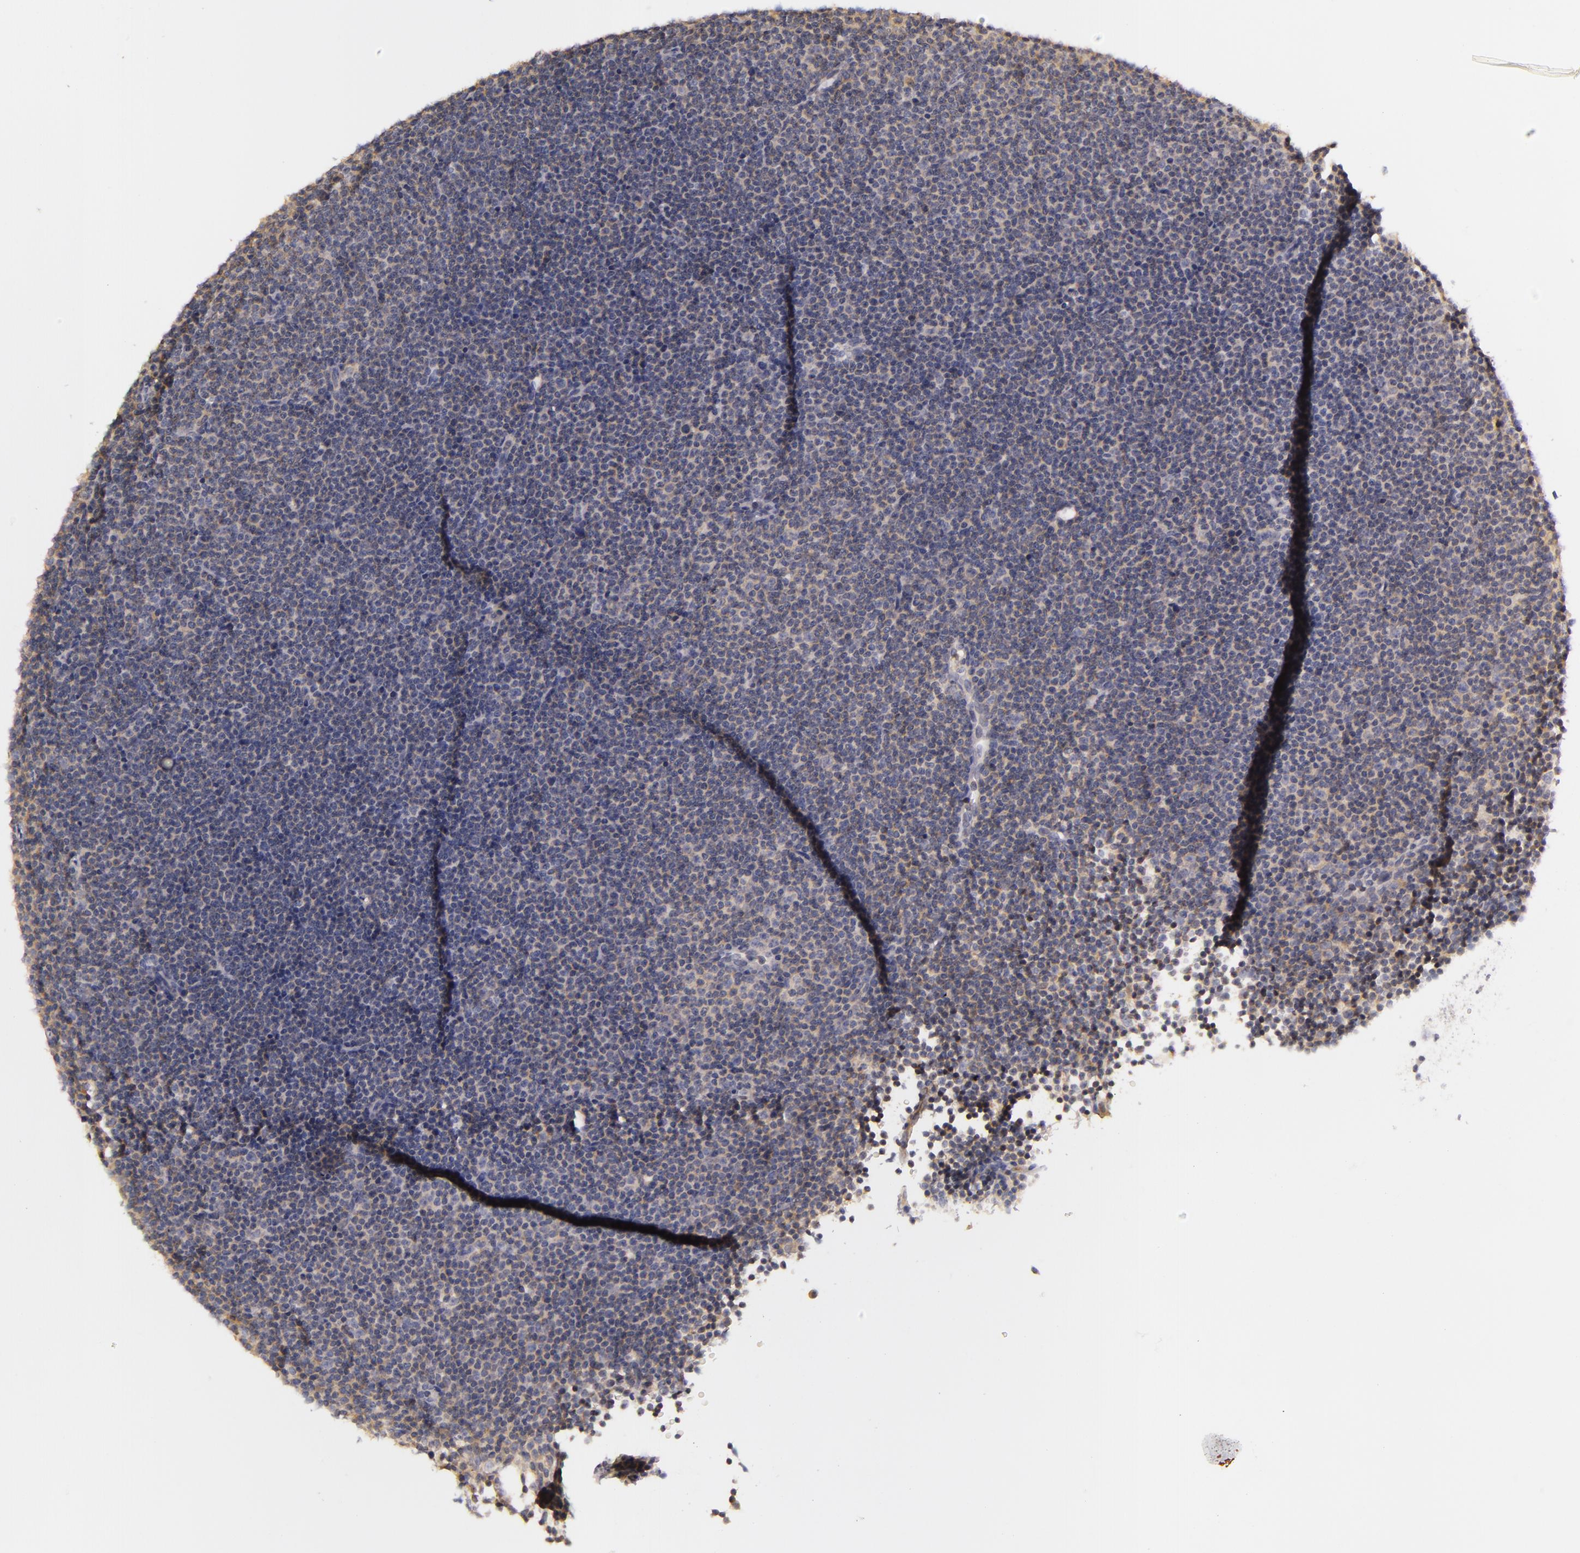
{"staining": {"intensity": "negative", "quantity": "none", "location": "none"}, "tissue": "lymphoma", "cell_type": "Tumor cells", "image_type": "cancer", "snomed": [{"axis": "morphology", "description": "Malignant lymphoma, non-Hodgkin's type, Low grade"}, {"axis": "topography", "description": "Lymph node"}], "caption": "IHC micrograph of neoplastic tissue: low-grade malignant lymphoma, non-Hodgkin's type stained with DAB (3,3'-diaminobenzidine) displays no significant protein positivity in tumor cells.", "gene": "RALGAPA1", "patient": {"sex": "female", "age": 69}}